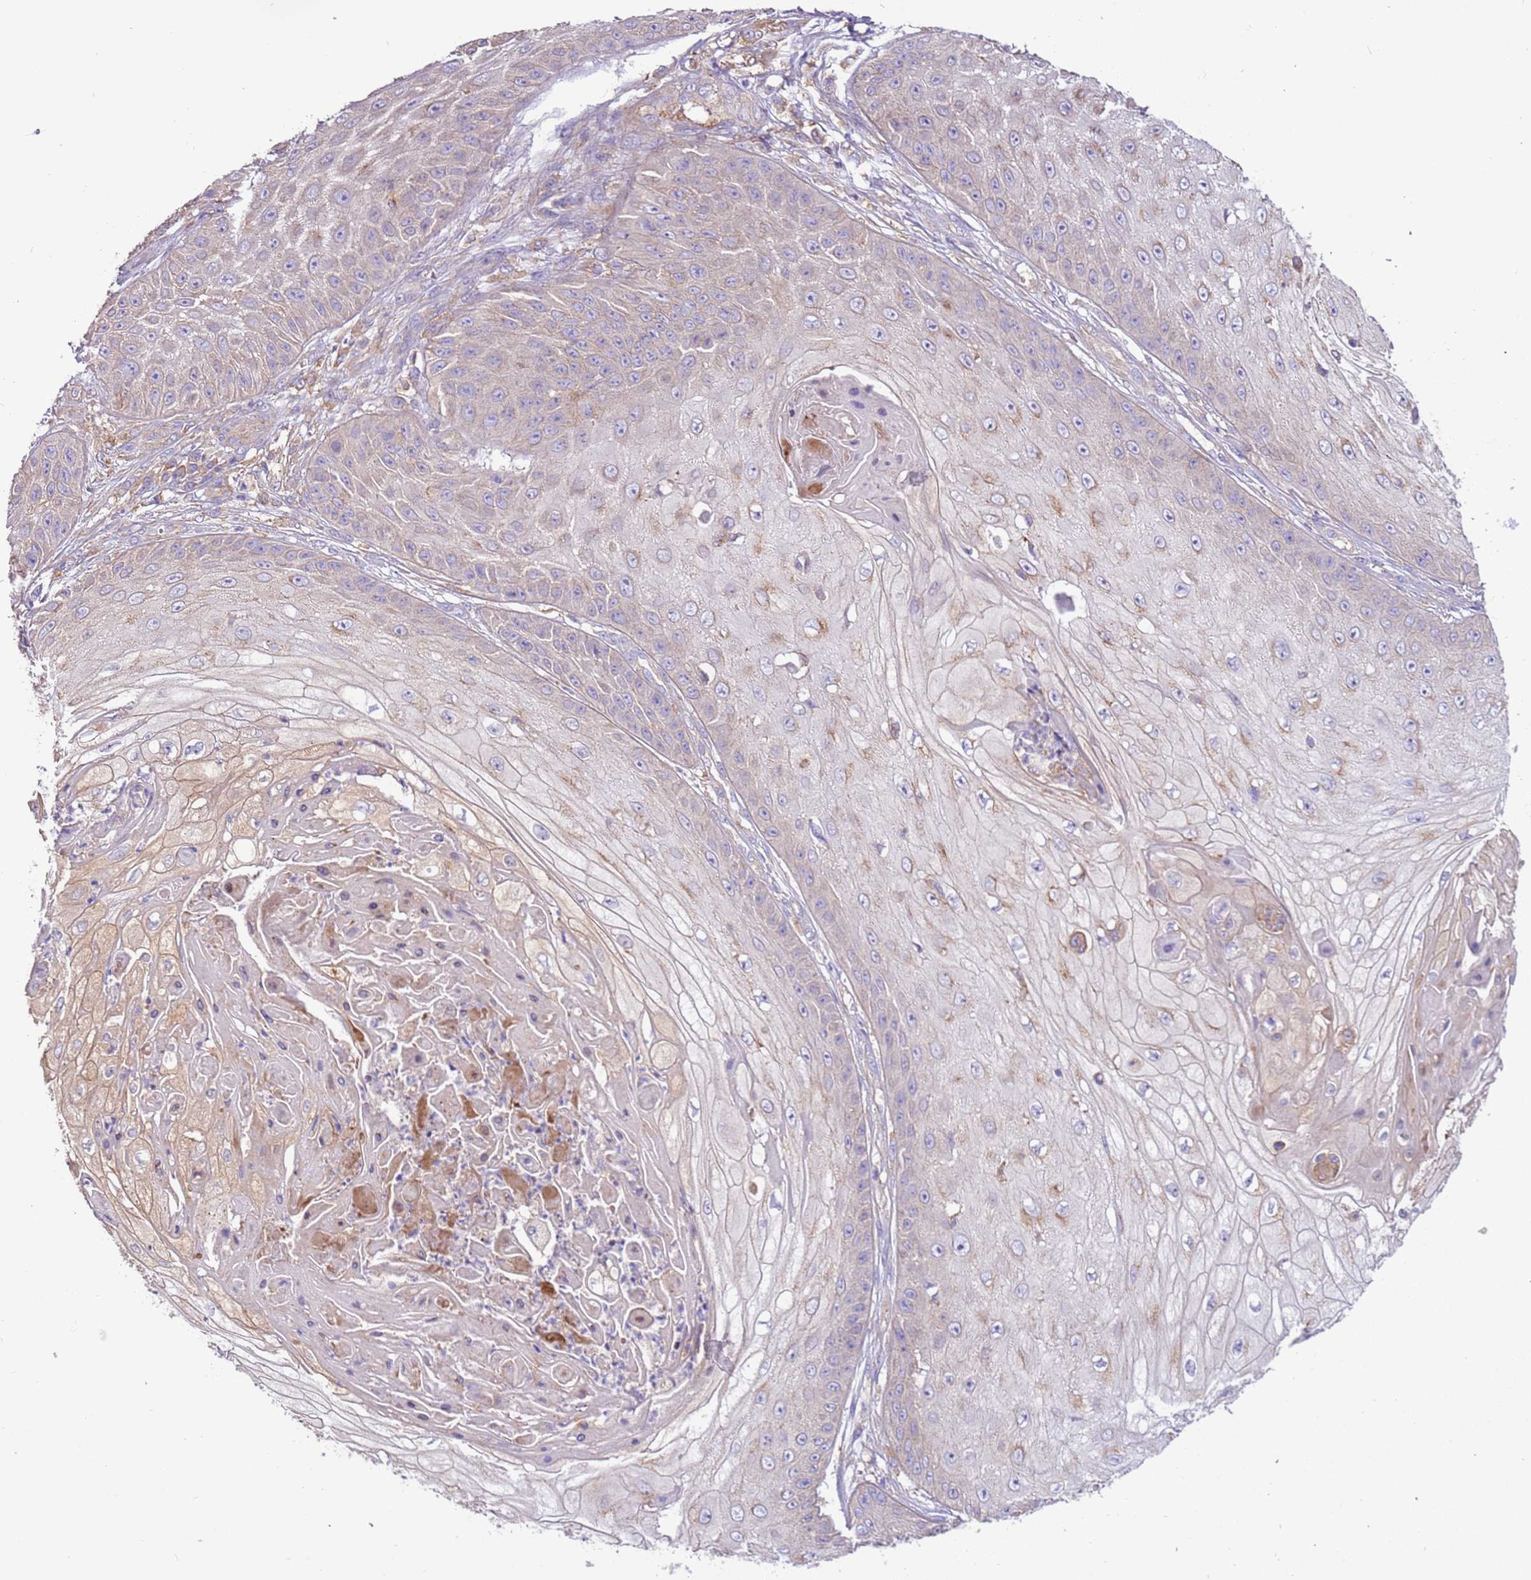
{"staining": {"intensity": "weak", "quantity": "<25%", "location": "cytoplasmic/membranous"}, "tissue": "skin cancer", "cell_type": "Tumor cells", "image_type": "cancer", "snomed": [{"axis": "morphology", "description": "Squamous cell carcinoma, NOS"}, {"axis": "topography", "description": "Skin"}], "caption": "This is an immunohistochemistry (IHC) photomicrograph of human squamous cell carcinoma (skin). There is no staining in tumor cells.", "gene": "NAALADL1", "patient": {"sex": "male", "age": 70}}